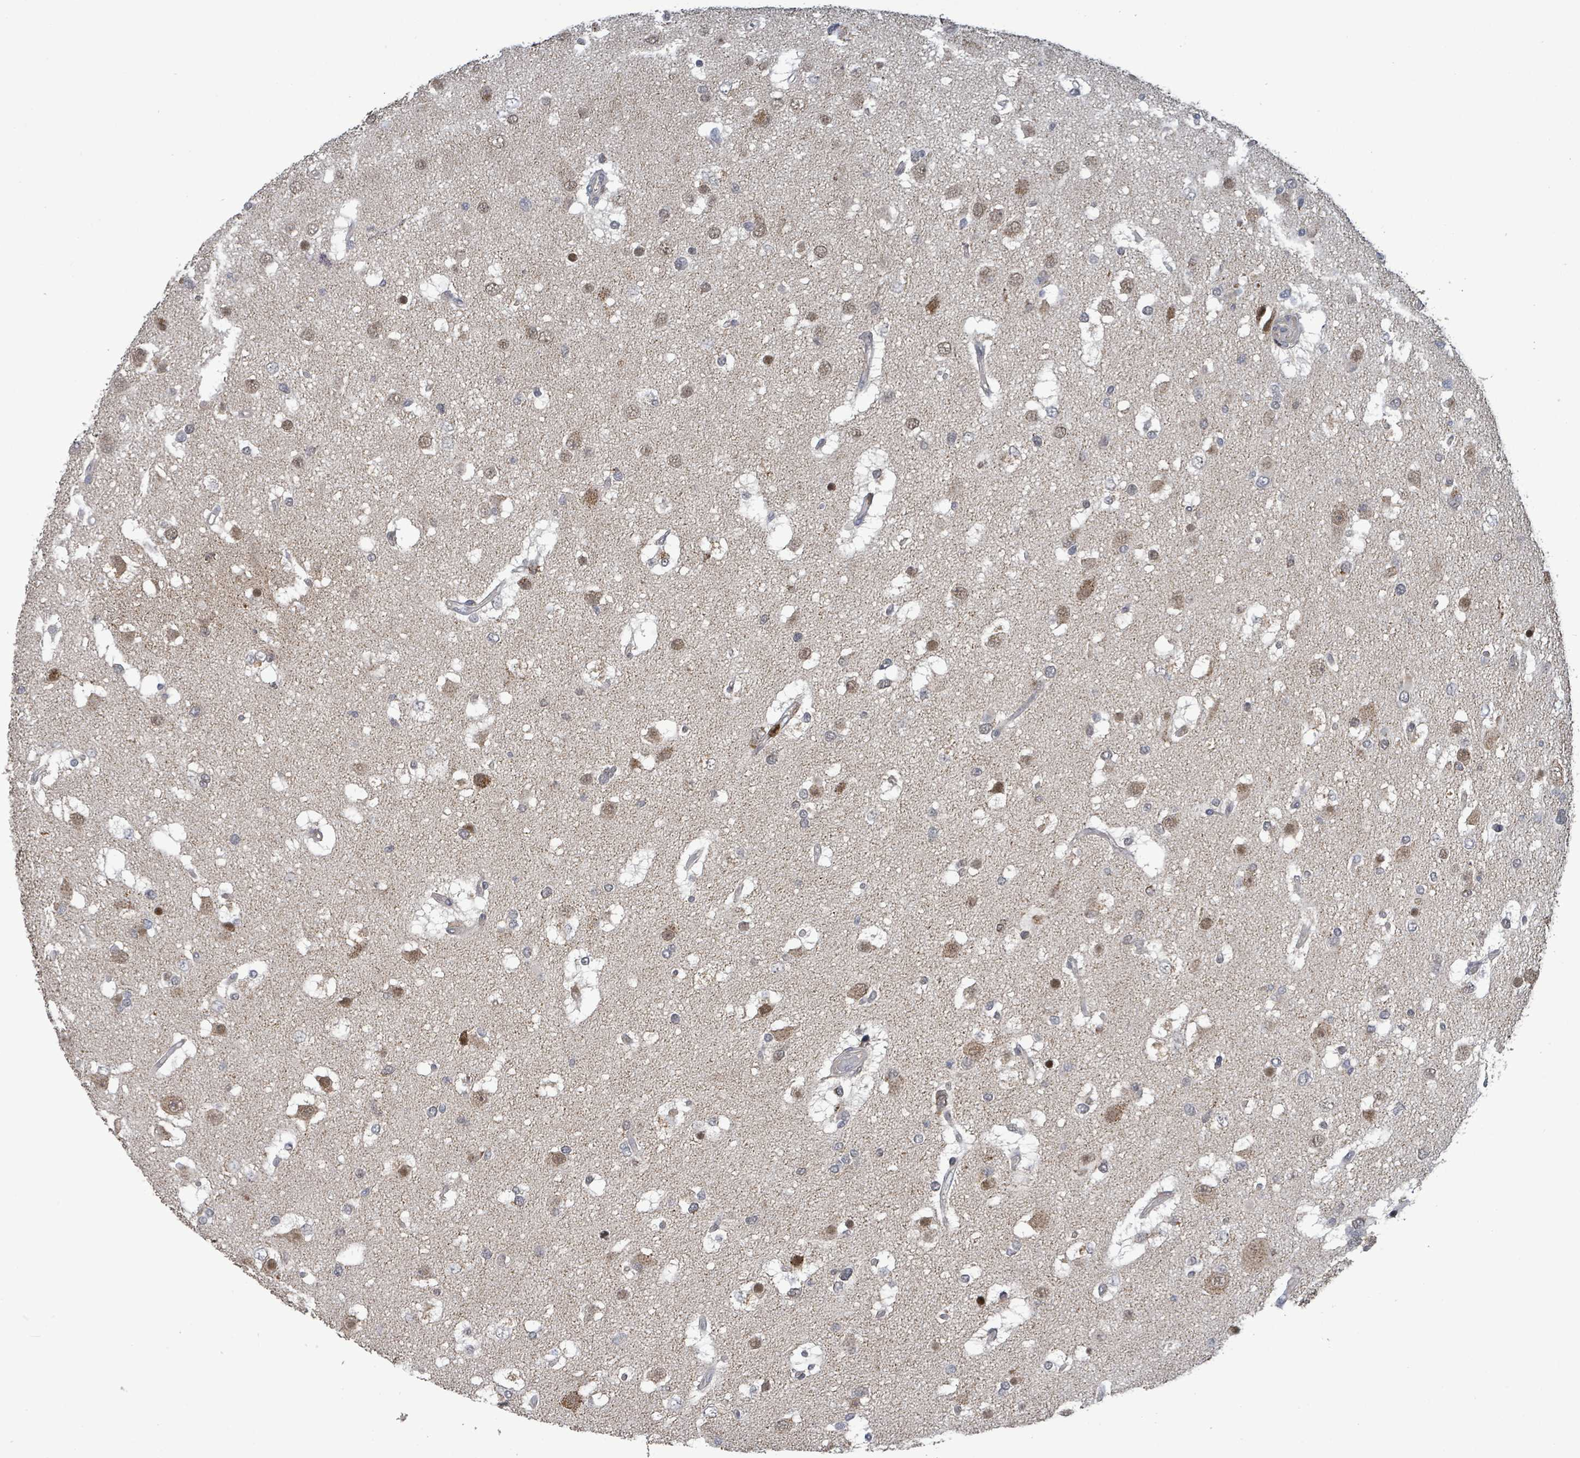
{"staining": {"intensity": "moderate", "quantity": "<25%", "location": "cytoplasmic/membranous,nuclear"}, "tissue": "glioma", "cell_type": "Tumor cells", "image_type": "cancer", "snomed": [{"axis": "morphology", "description": "Glioma, malignant, High grade"}, {"axis": "topography", "description": "Brain"}], "caption": "This micrograph shows immunohistochemistry staining of human glioma, with low moderate cytoplasmic/membranous and nuclear positivity in about <25% of tumor cells.", "gene": "COQ6", "patient": {"sex": "male", "age": 53}}